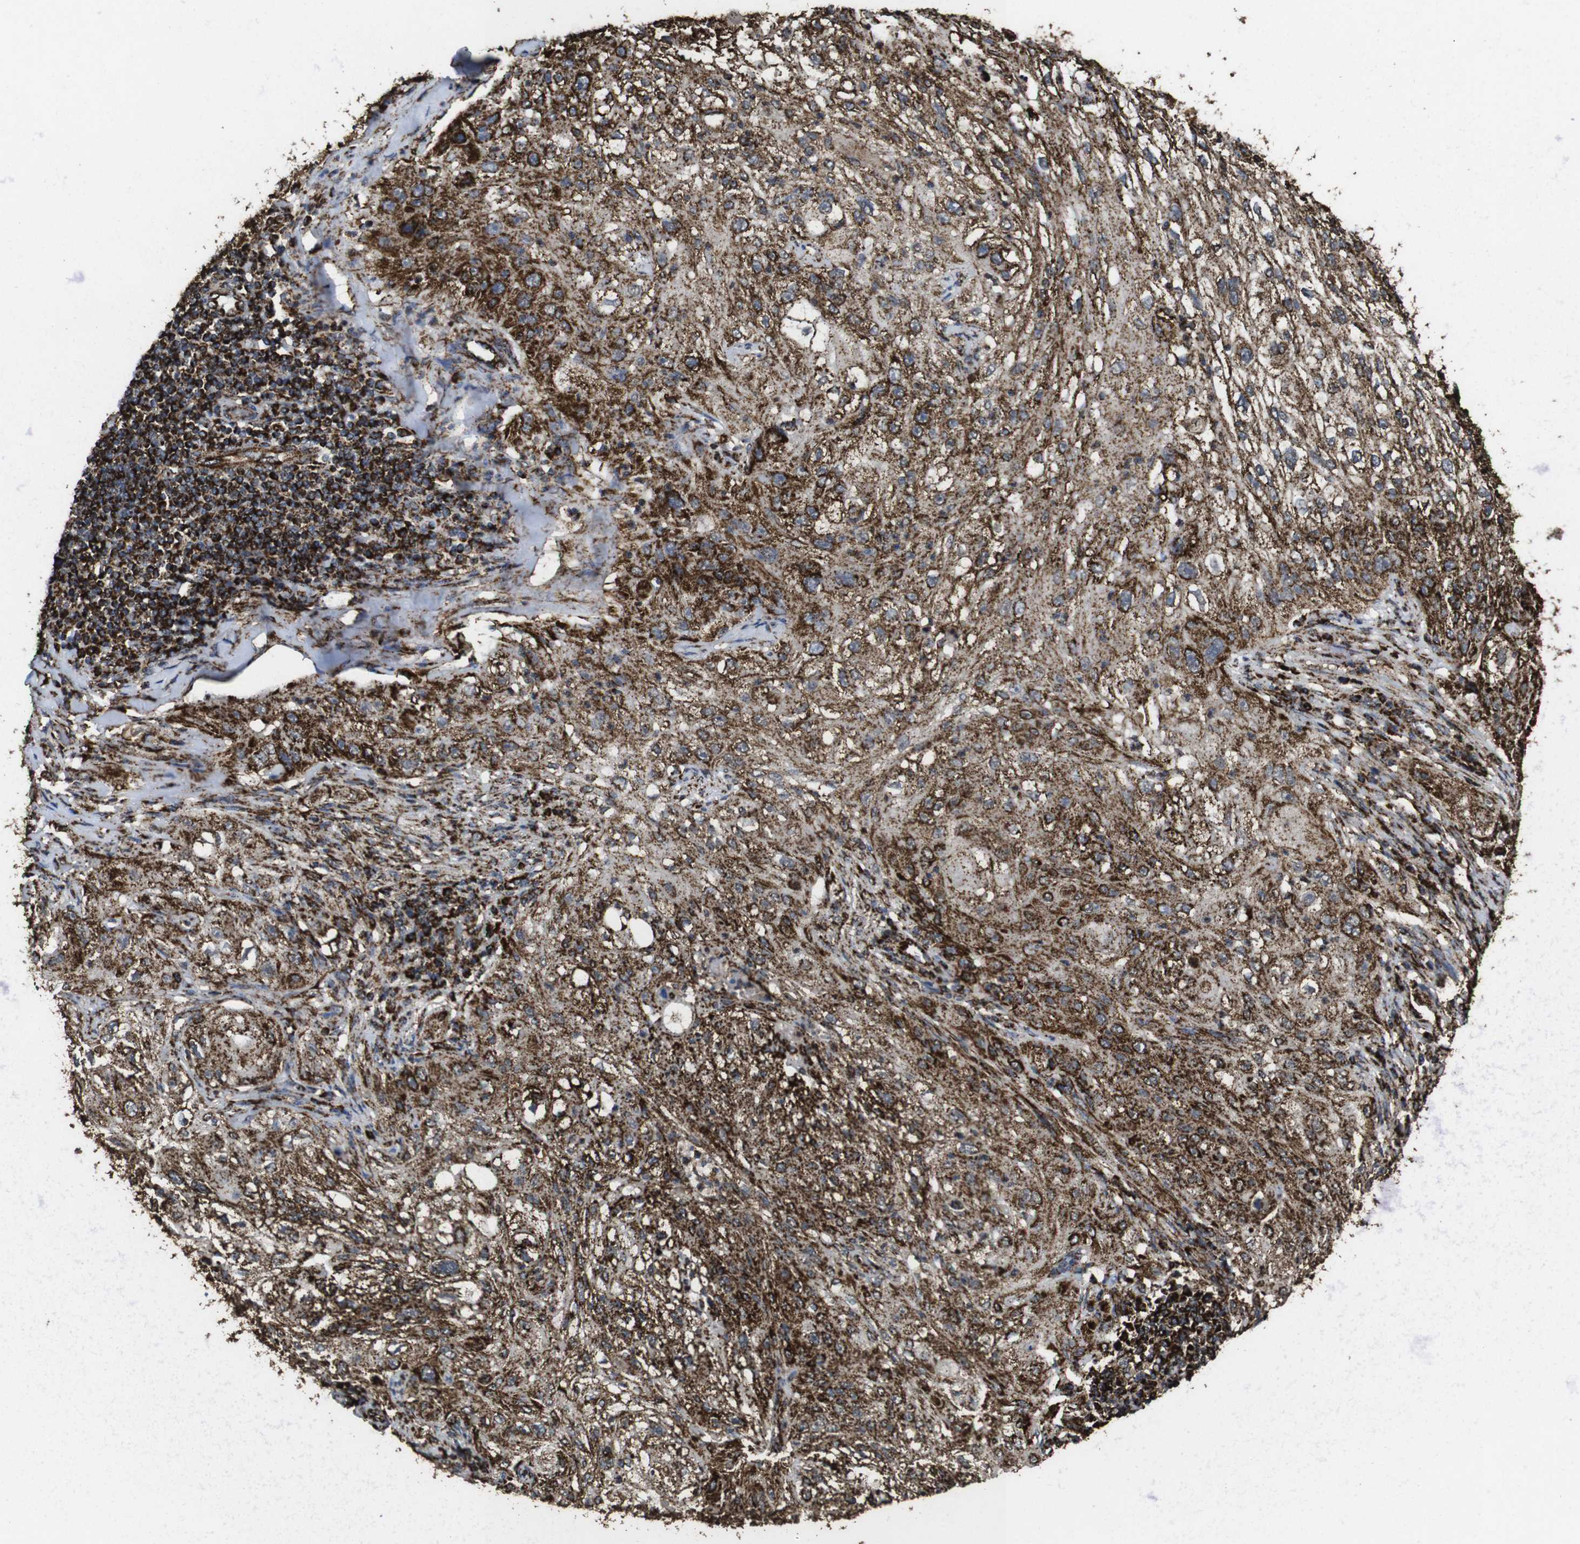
{"staining": {"intensity": "strong", "quantity": ">75%", "location": "cytoplasmic/membranous"}, "tissue": "lung cancer", "cell_type": "Tumor cells", "image_type": "cancer", "snomed": [{"axis": "morphology", "description": "Inflammation, NOS"}, {"axis": "morphology", "description": "Squamous cell carcinoma, NOS"}, {"axis": "topography", "description": "Lymph node"}, {"axis": "topography", "description": "Soft tissue"}, {"axis": "topography", "description": "Lung"}], "caption": "IHC of human squamous cell carcinoma (lung) exhibits high levels of strong cytoplasmic/membranous staining in about >75% of tumor cells. The protein of interest is stained brown, and the nuclei are stained in blue (DAB IHC with brightfield microscopy, high magnification).", "gene": "ATP5F1A", "patient": {"sex": "male", "age": 66}}